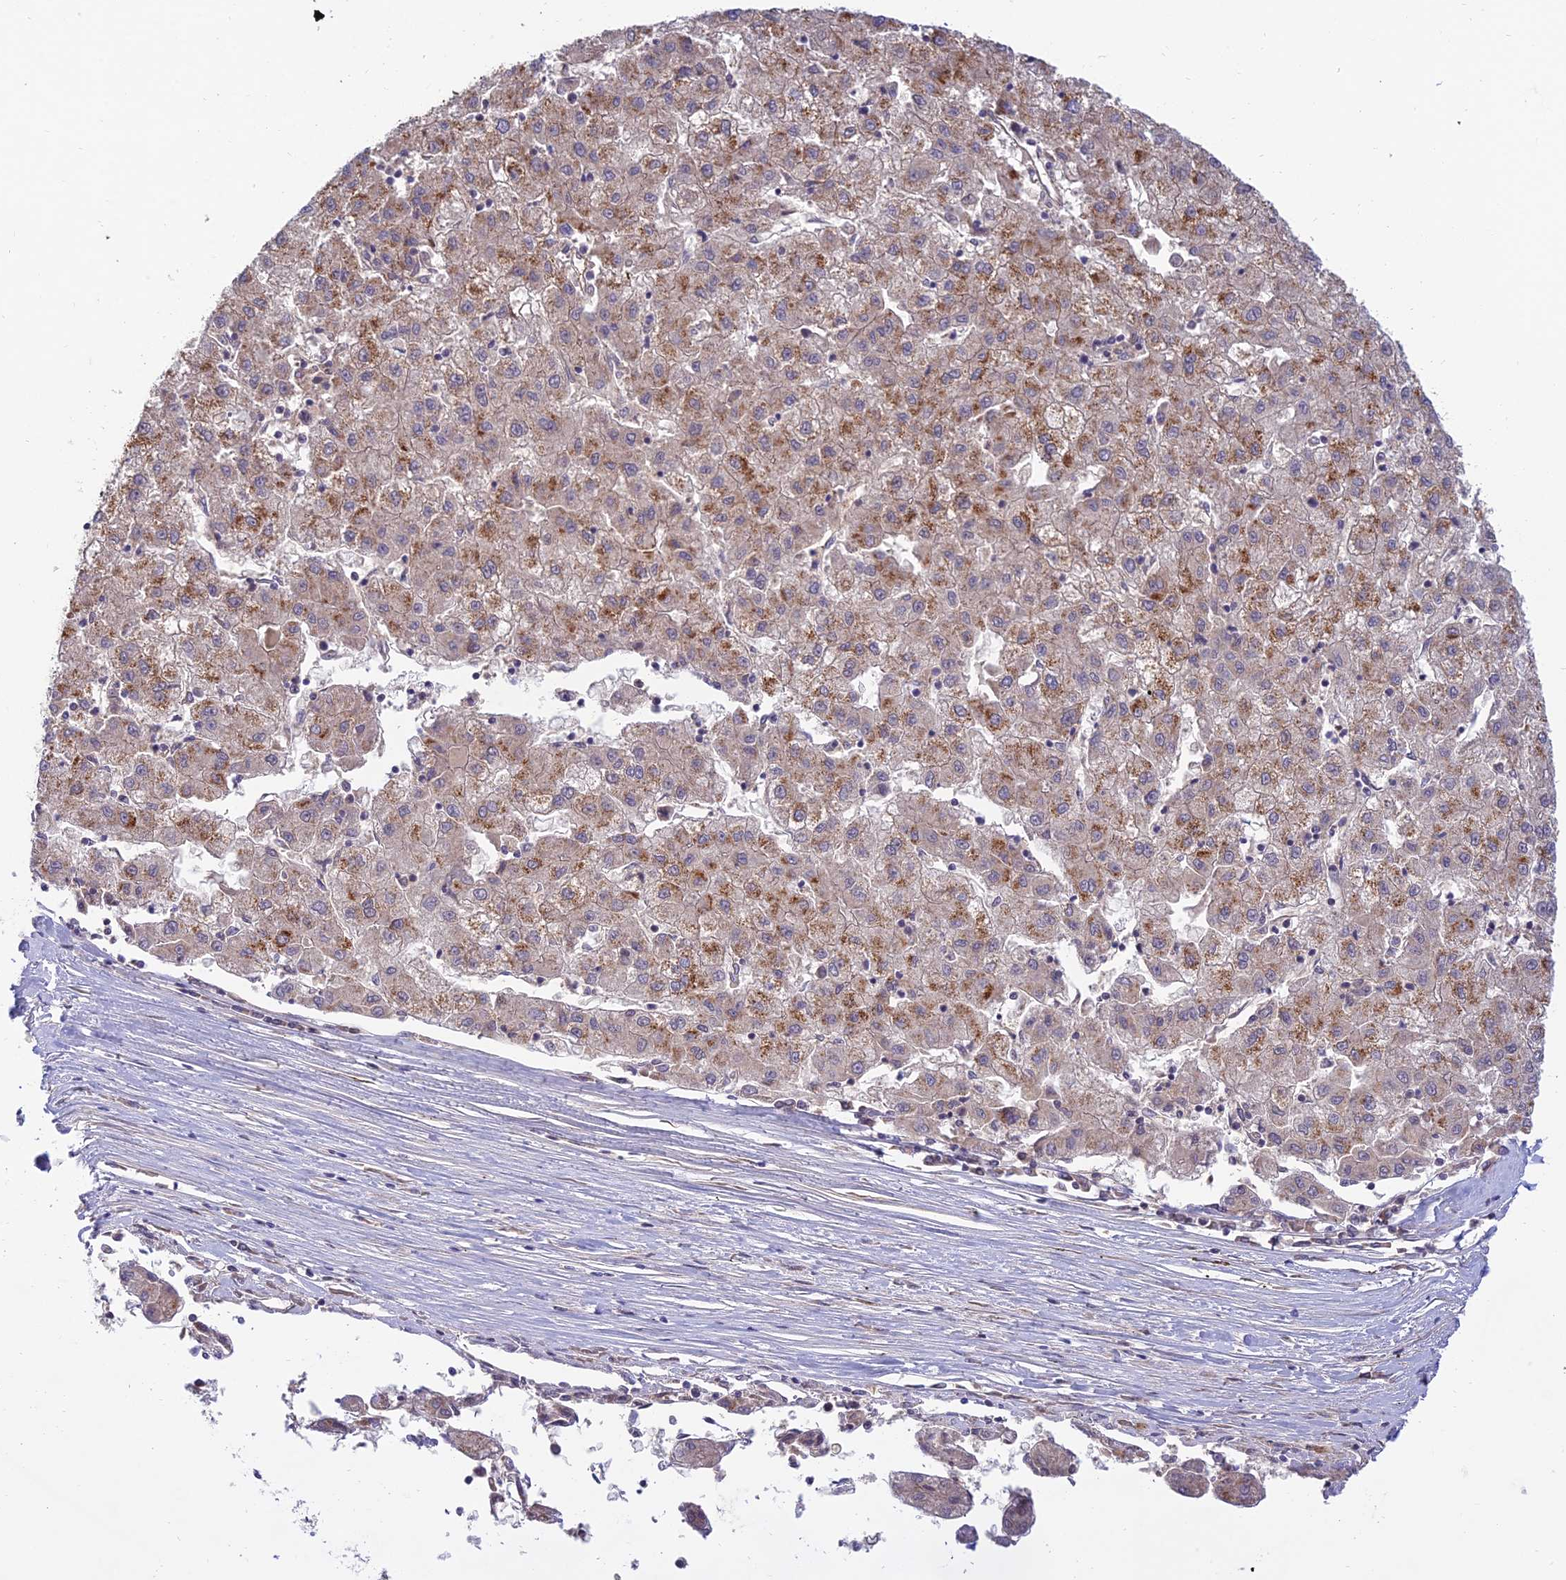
{"staining": {"intensity": "moderate", "quantity": ">75%", "location": "cytoplasmic/membranous"}, "tissue": "liver cancer", "cell_type": "Tumor cells", "image_type": "cancer", "snomed": [{"axis": "morphology", "description": "Carcinoma, Hepatocellular, NOS"}, {"axis": "topography", "description": "Liver"}], "caption": "Moderate cytoplasmic/membranous staining is present in about >75% of tumor cells in liver cancer.", "gene": "DUS2", "patient": {"sex": "male", "age": 72}}